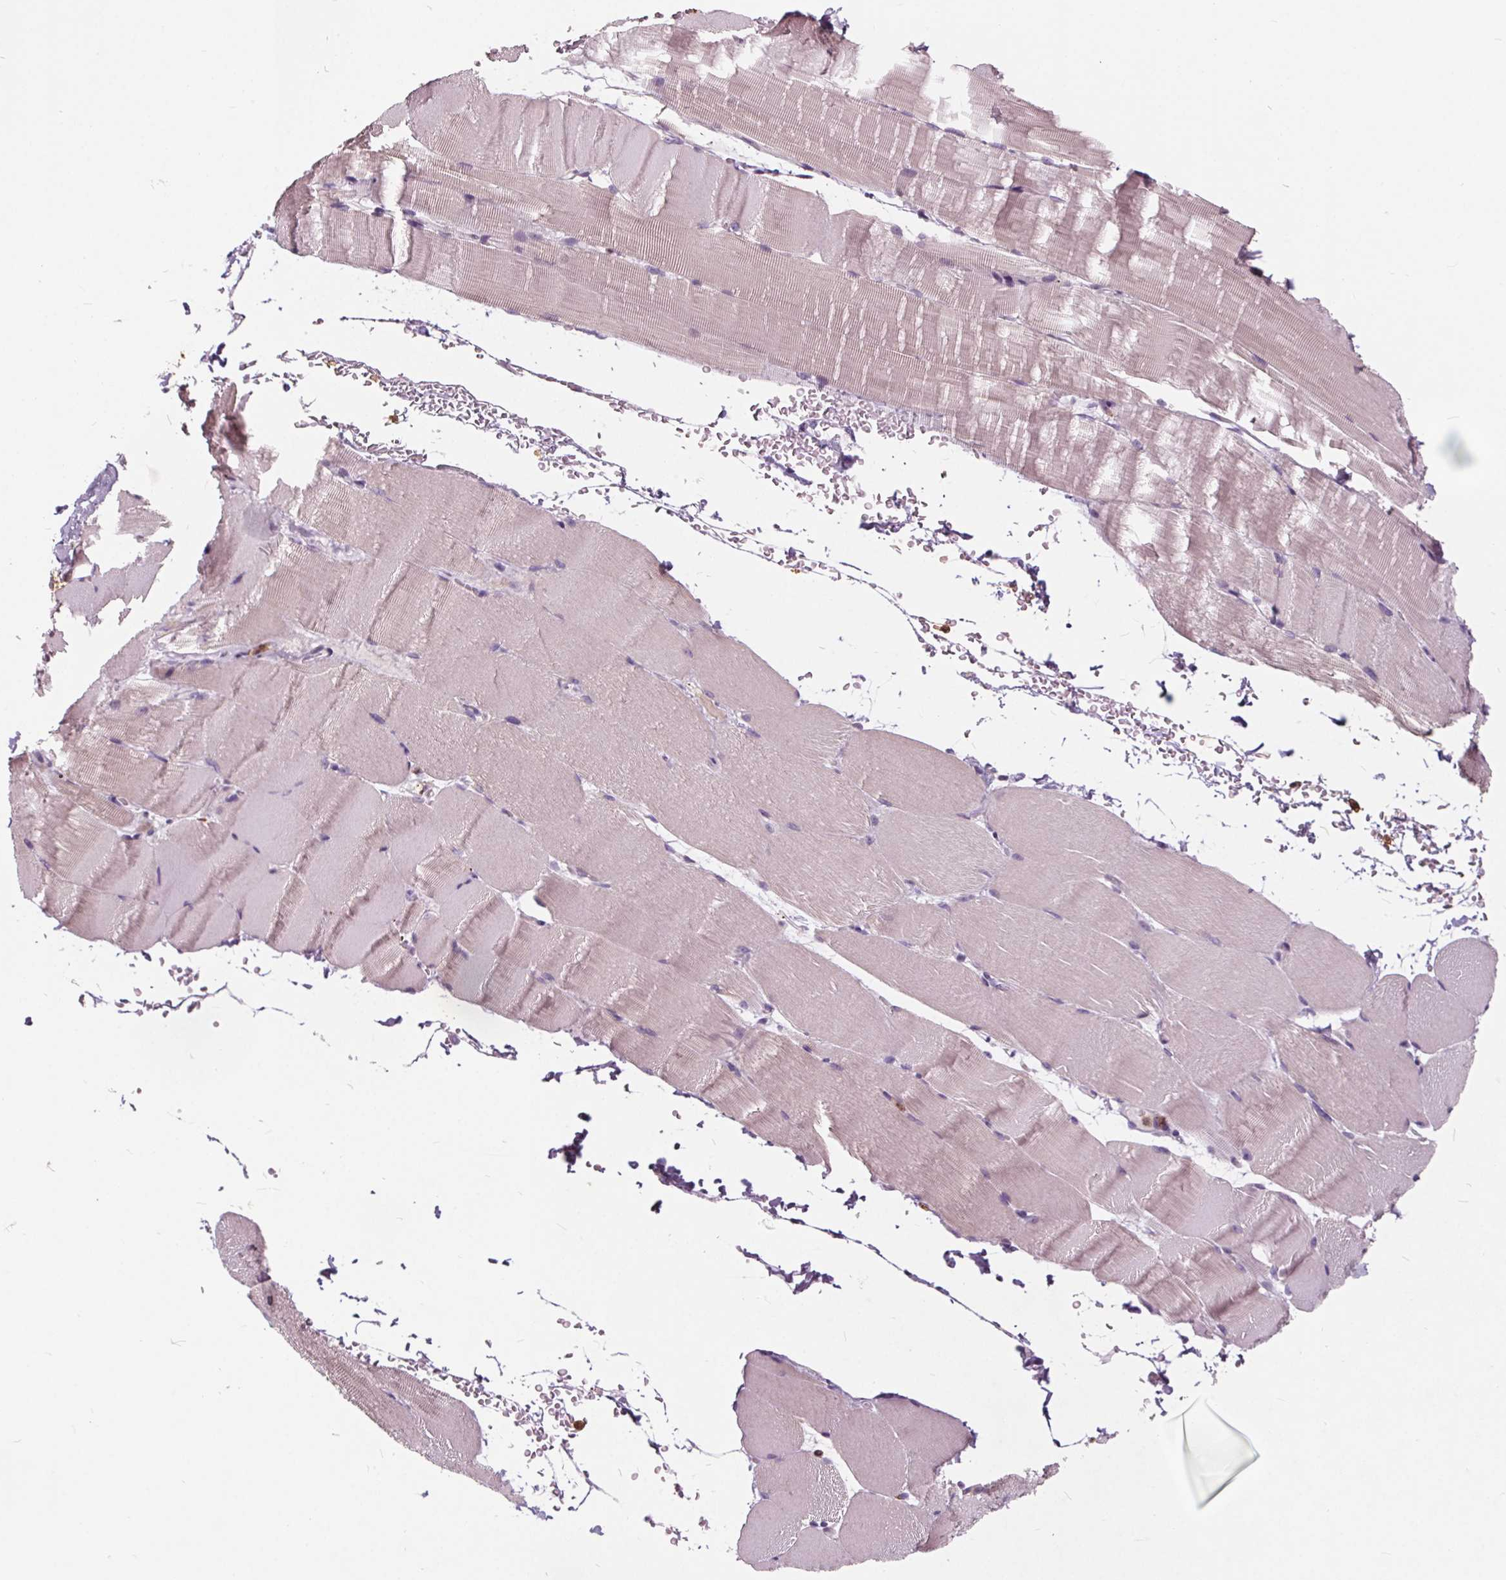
{"staining": {"intensity": "weak", "quantity": "<25%", "location": "cytoplasmic/membranous"}, "tissue": "skeletal muscle", "cell_type": "Myocytes", "image_type": "normal", "snomed": [{"axis": "morphology", "description": "Normal tissue, NOS"}, {"axis": "topography", "description": "Skeletal muscle"}], "caption": "Immunohistochemical staining of unremarkable human skeletal muscle demonstrates no significant expression in myocytes. (DAB (3,3'-diaminobenzidine) IHC, high magnification).", "gene": "HAAO", "patient": {"sex": "female", "age": 37}}